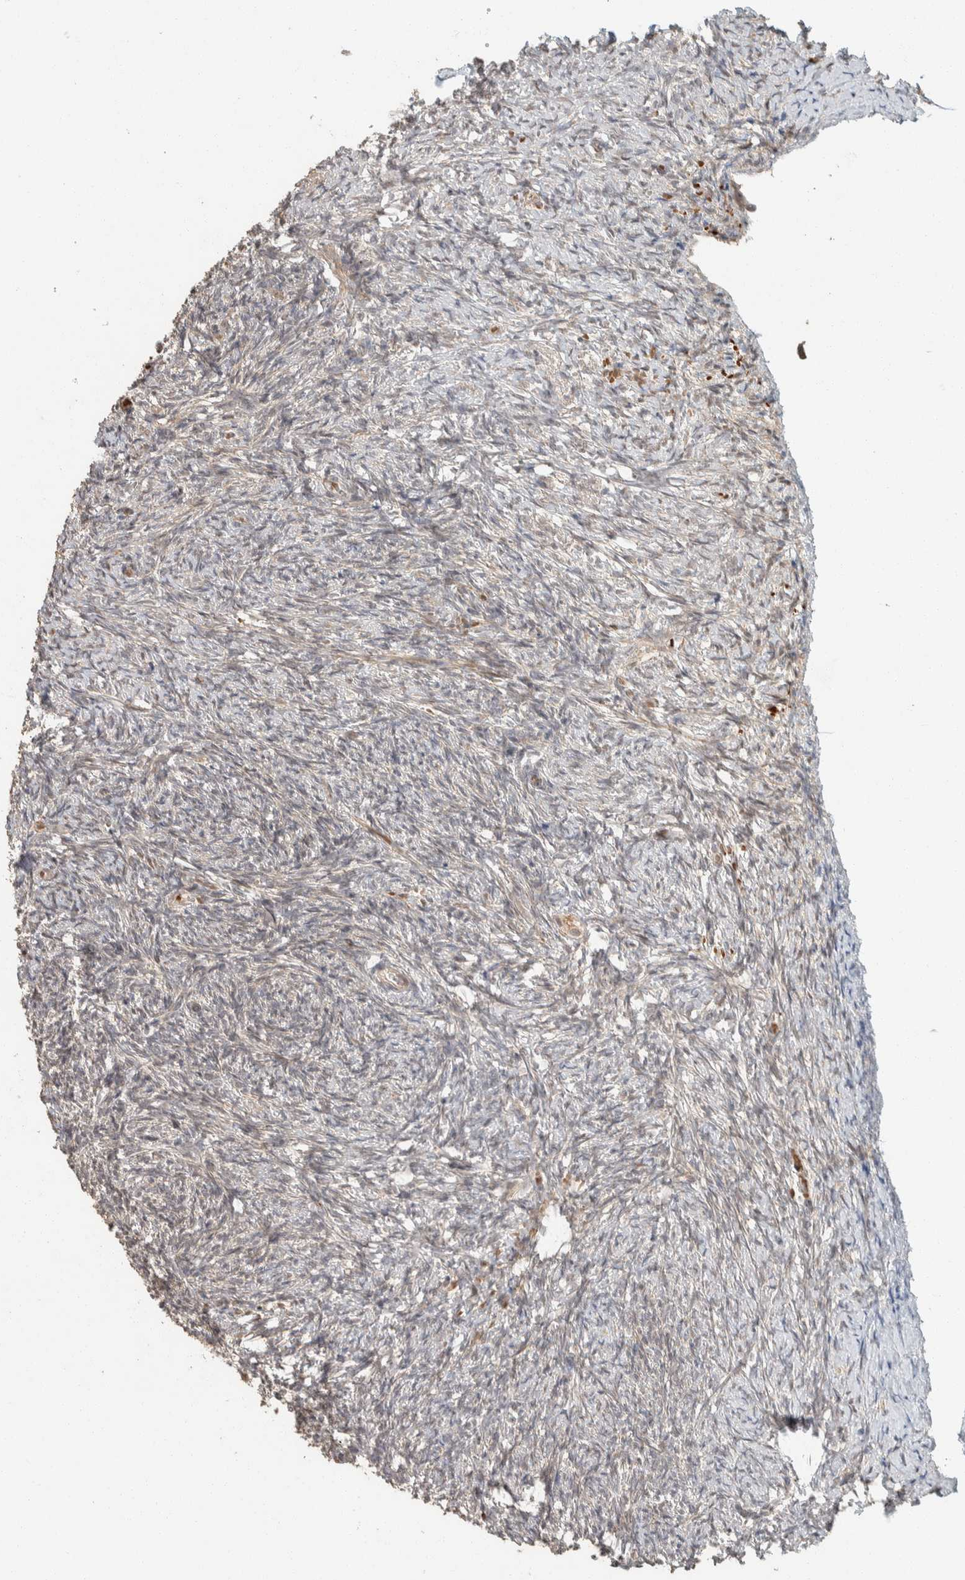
{"staining": {"intensity": "weak", "quantity": "25%-75%", "location": "nuclear"}, "tissue": "ovary", "cell_type": "Ovarian stroma cells", "image_type": "normal", "snomed": [{"axis": "morphology", "description": "Normal tissue, NOS"}, {"axis": "topography", "description": "Ovary"}], "caption": "Immunohistochemistry staining of normal ovary, which demonstrates low levels of weak nuclear staining in about 25%-75% of ovarian stroma cells indicating weak nuclear protein positivity. The staining was performed using DAB (3,3'-diaminobenzidine) (brown) for protein detection and nuclei were counterstained in hematoxylin (blue).", "gene": "ZBTB2", "patient": {"sex": "female", "age": 41}}